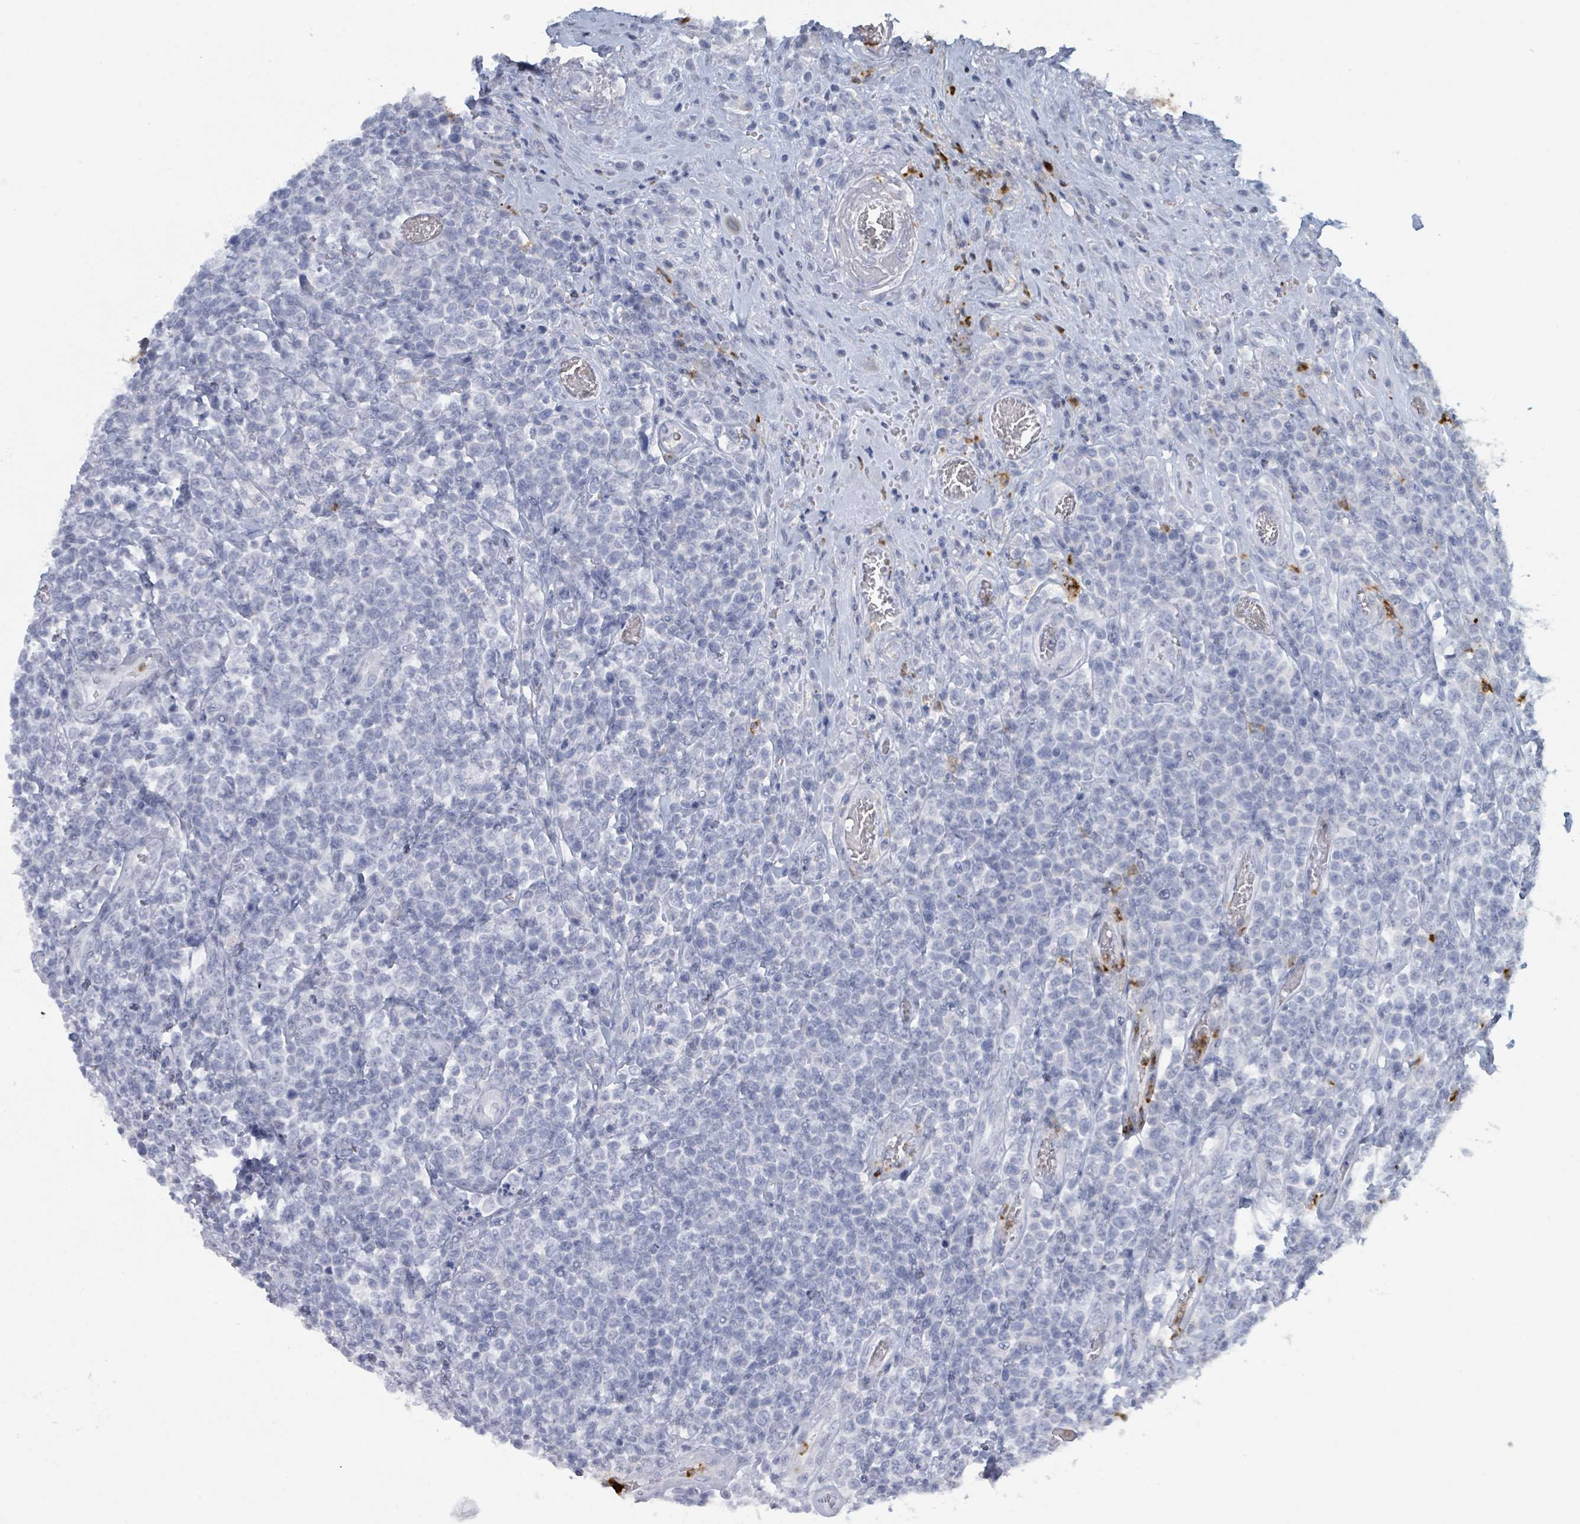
{"staining": {"intensity": "negative", "quantity": "none", "location": "none"}, "tissue": "lymphoma", "cell_type": "Tumor cells", "image_type": "cancer", "snomed": [{"axis": "morphology", "description": "Malignant lymphoma, non-Hodgkin's type, High grade"}, {"axis": "topography", "description": "Soft tissue"}], "caption": "DAB immunohistochemical staining of human lymphoma exhibits no significant positivity in tumor cells.", "gene": "DEFA4", "patient": {"sex": "female", "age": 56}}